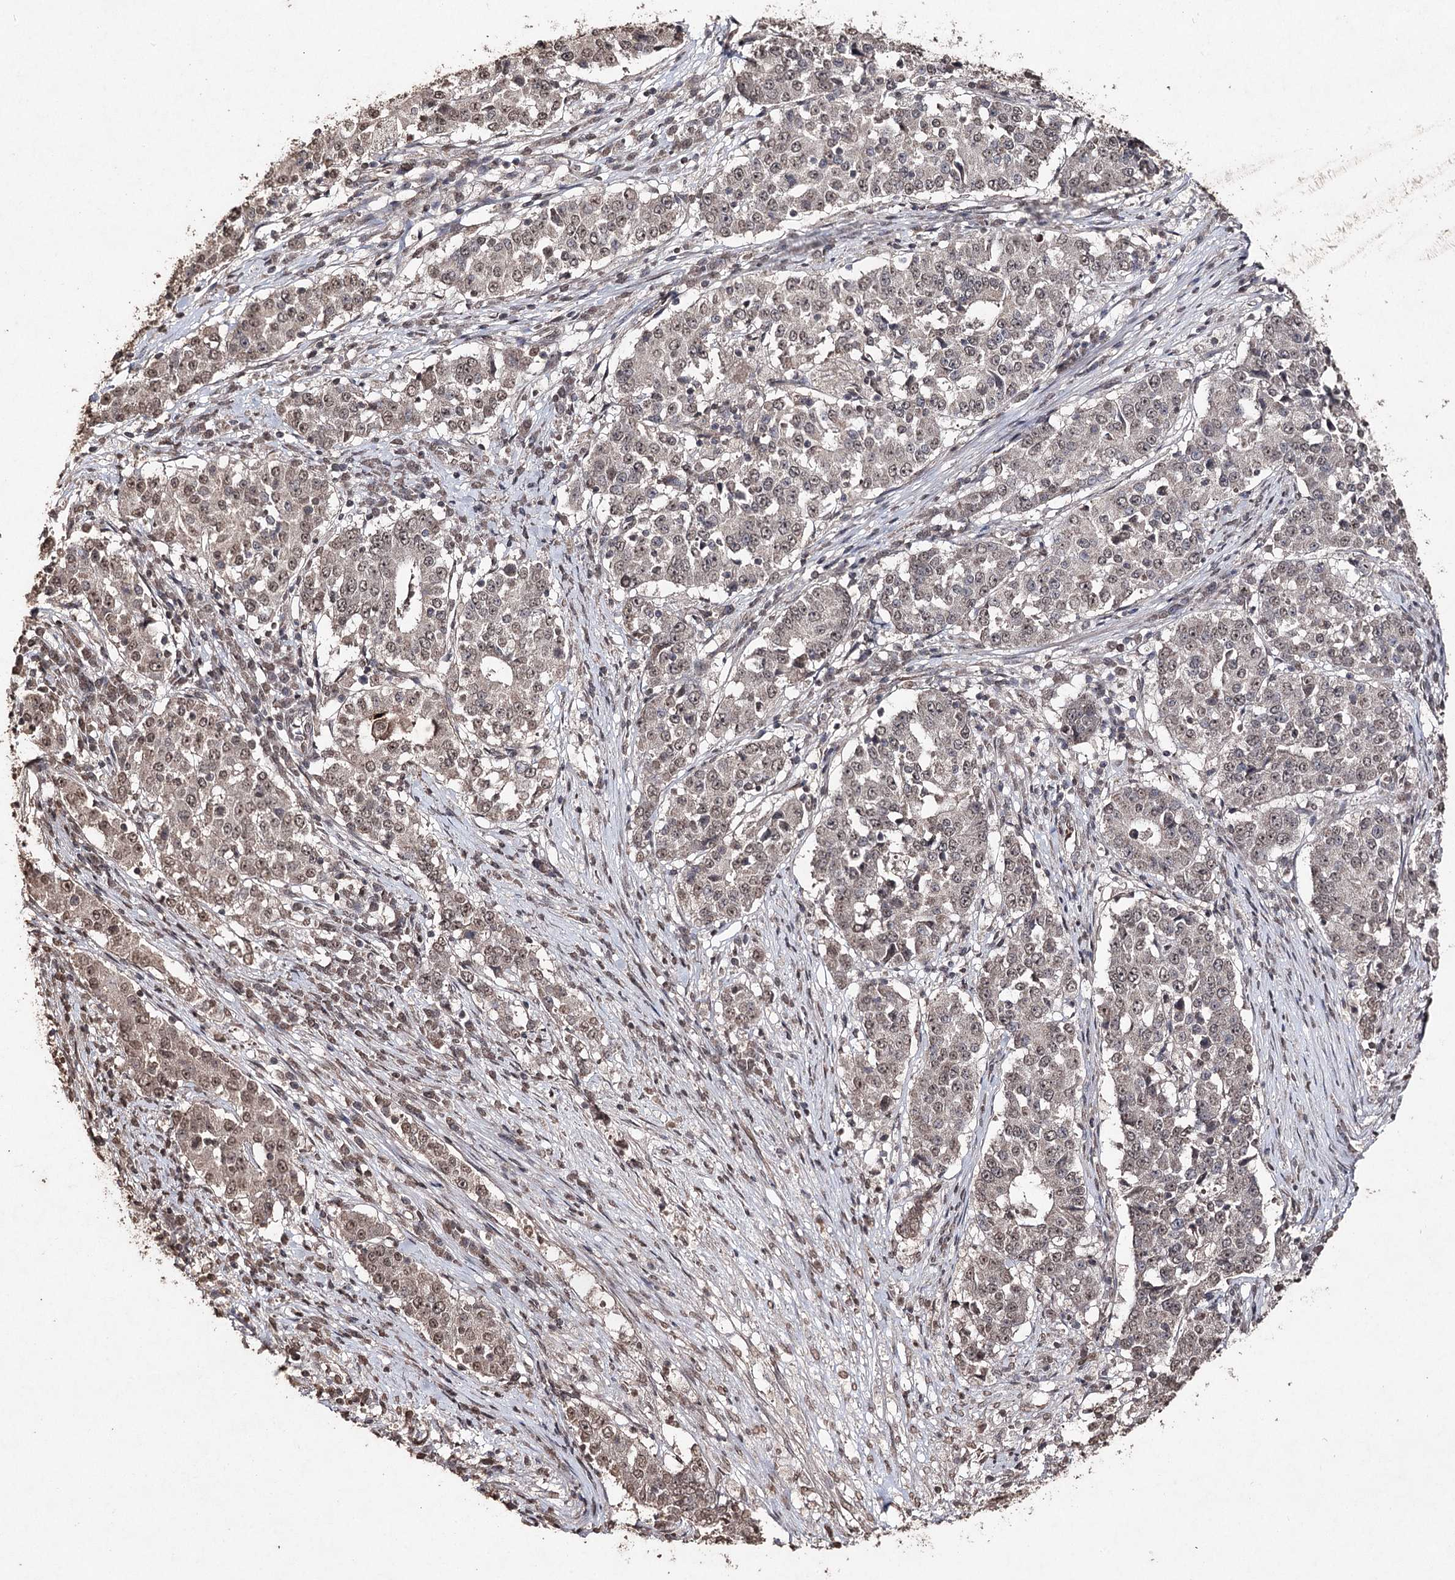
{"staining": {"intensity": "weak", "quantity": "25%-75%", "location": "nuclear"}, "tissue": "stomach cancer", "cell_type": "Tumor cells", "image_type": "cancer", "snomed": [{"axis": "morphology", "description": "Adenocarcinoma, NOS"}, {"axis": "topography", "description": "Stomach"}], "caption": "Immunohistochemistry (IHC) photomicrograph of human stomach adenocarcinoma stained for a protein (brown), which exhibits low levels of weak nuclear expression in approximately 25%-75% of tumor cells.", "gene": "ATG14", "patient": {"sex": "male", "age": 59}}